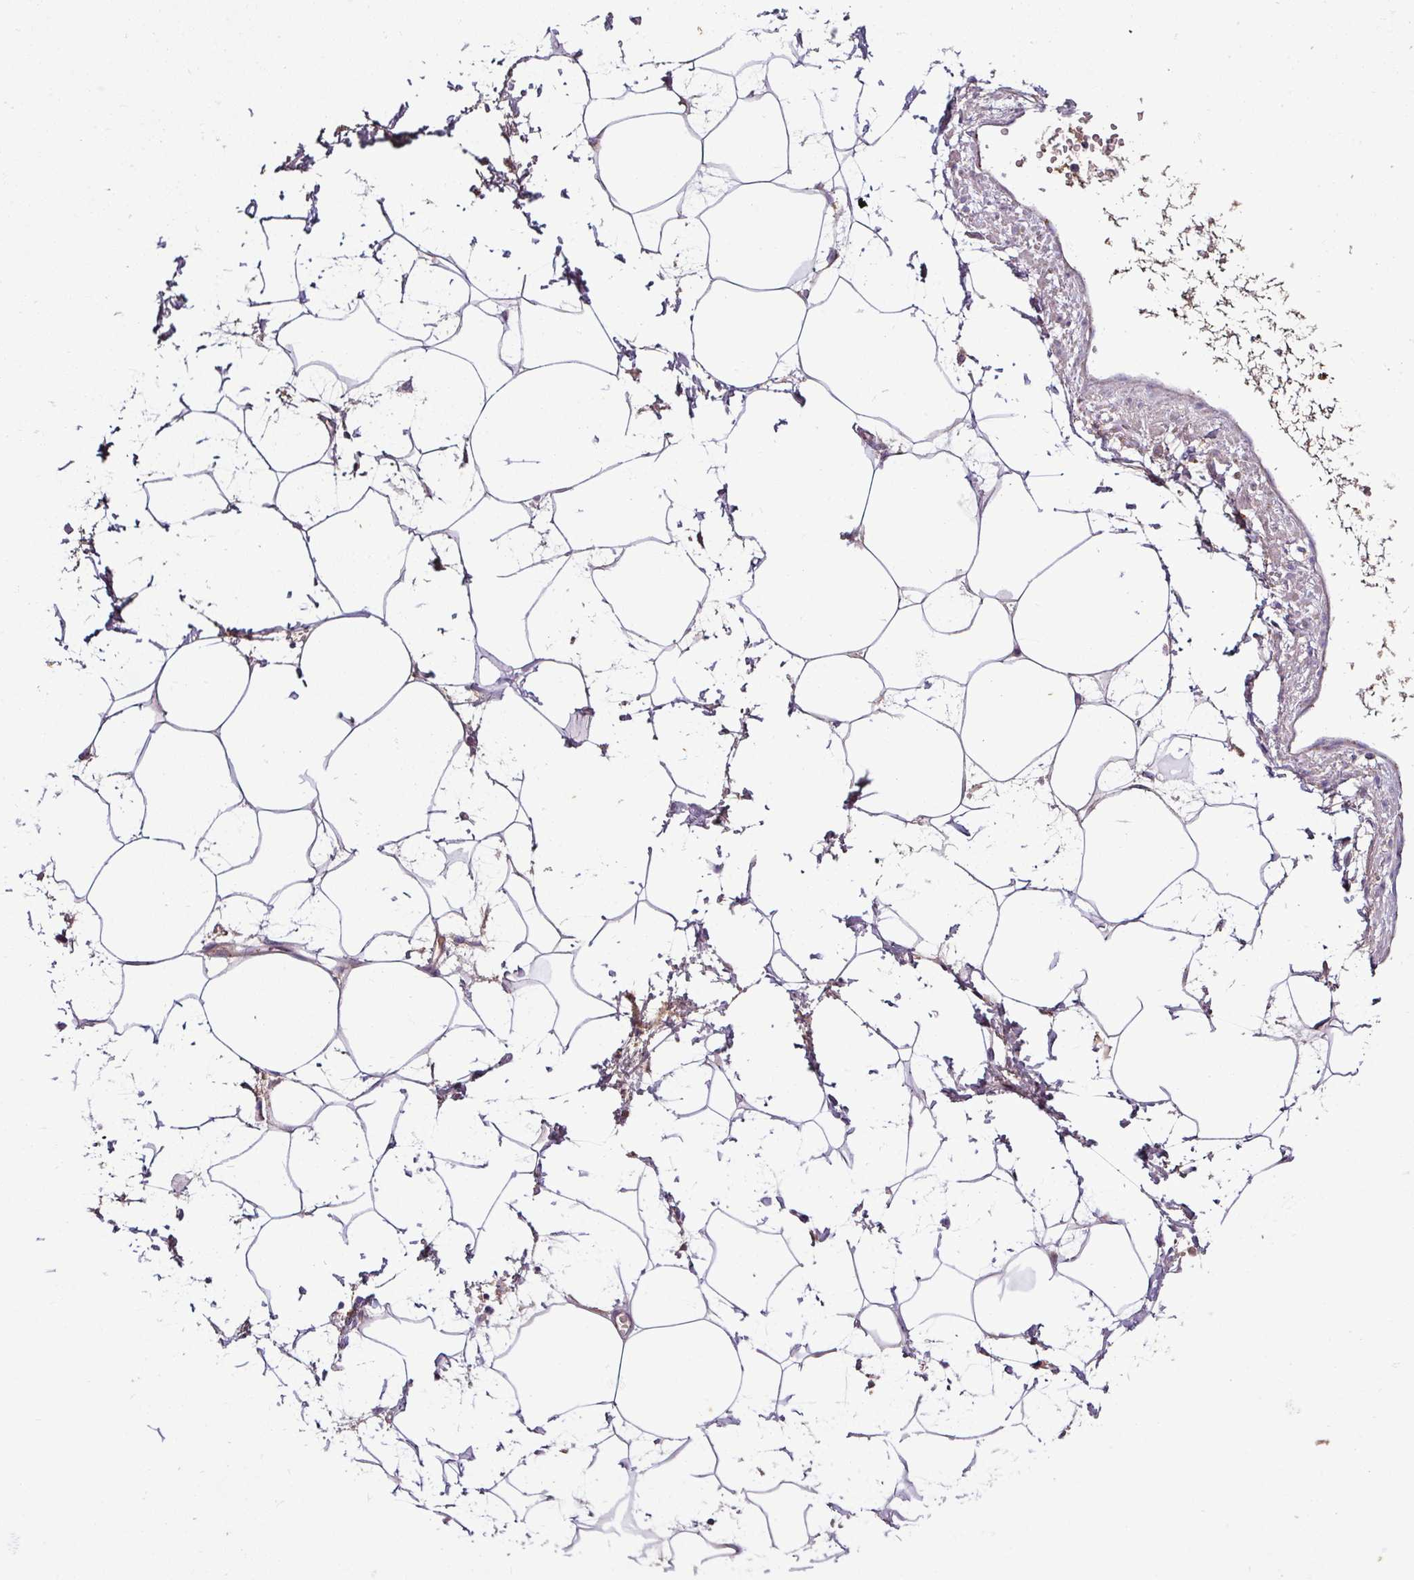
{"staining": {"intensity": "negative", "quantity": "none", "location": "none"}, "tissue": "adipose tissue", "cell_type": "Adipocytes", "image_type": "normal", "snomed": [{"axis": "morphology", "description": "Normal tissue, NOS"}, {"axis": "topography", "description": "Prostate"}, {"axis": "topography", "description": "Peripheral nerve tissue"}], "caption": "There is no significant staining in adipocytes of adipose tissue. Brightfield microscopy of immunohistochemistry (IHC) stained with DAB (3,3'-diaminobenzidine) (brown) and hematoxylin (blue), captured at high magnification.", "gene": "CPD", "patient": {"sex": "male", "age": 55}}